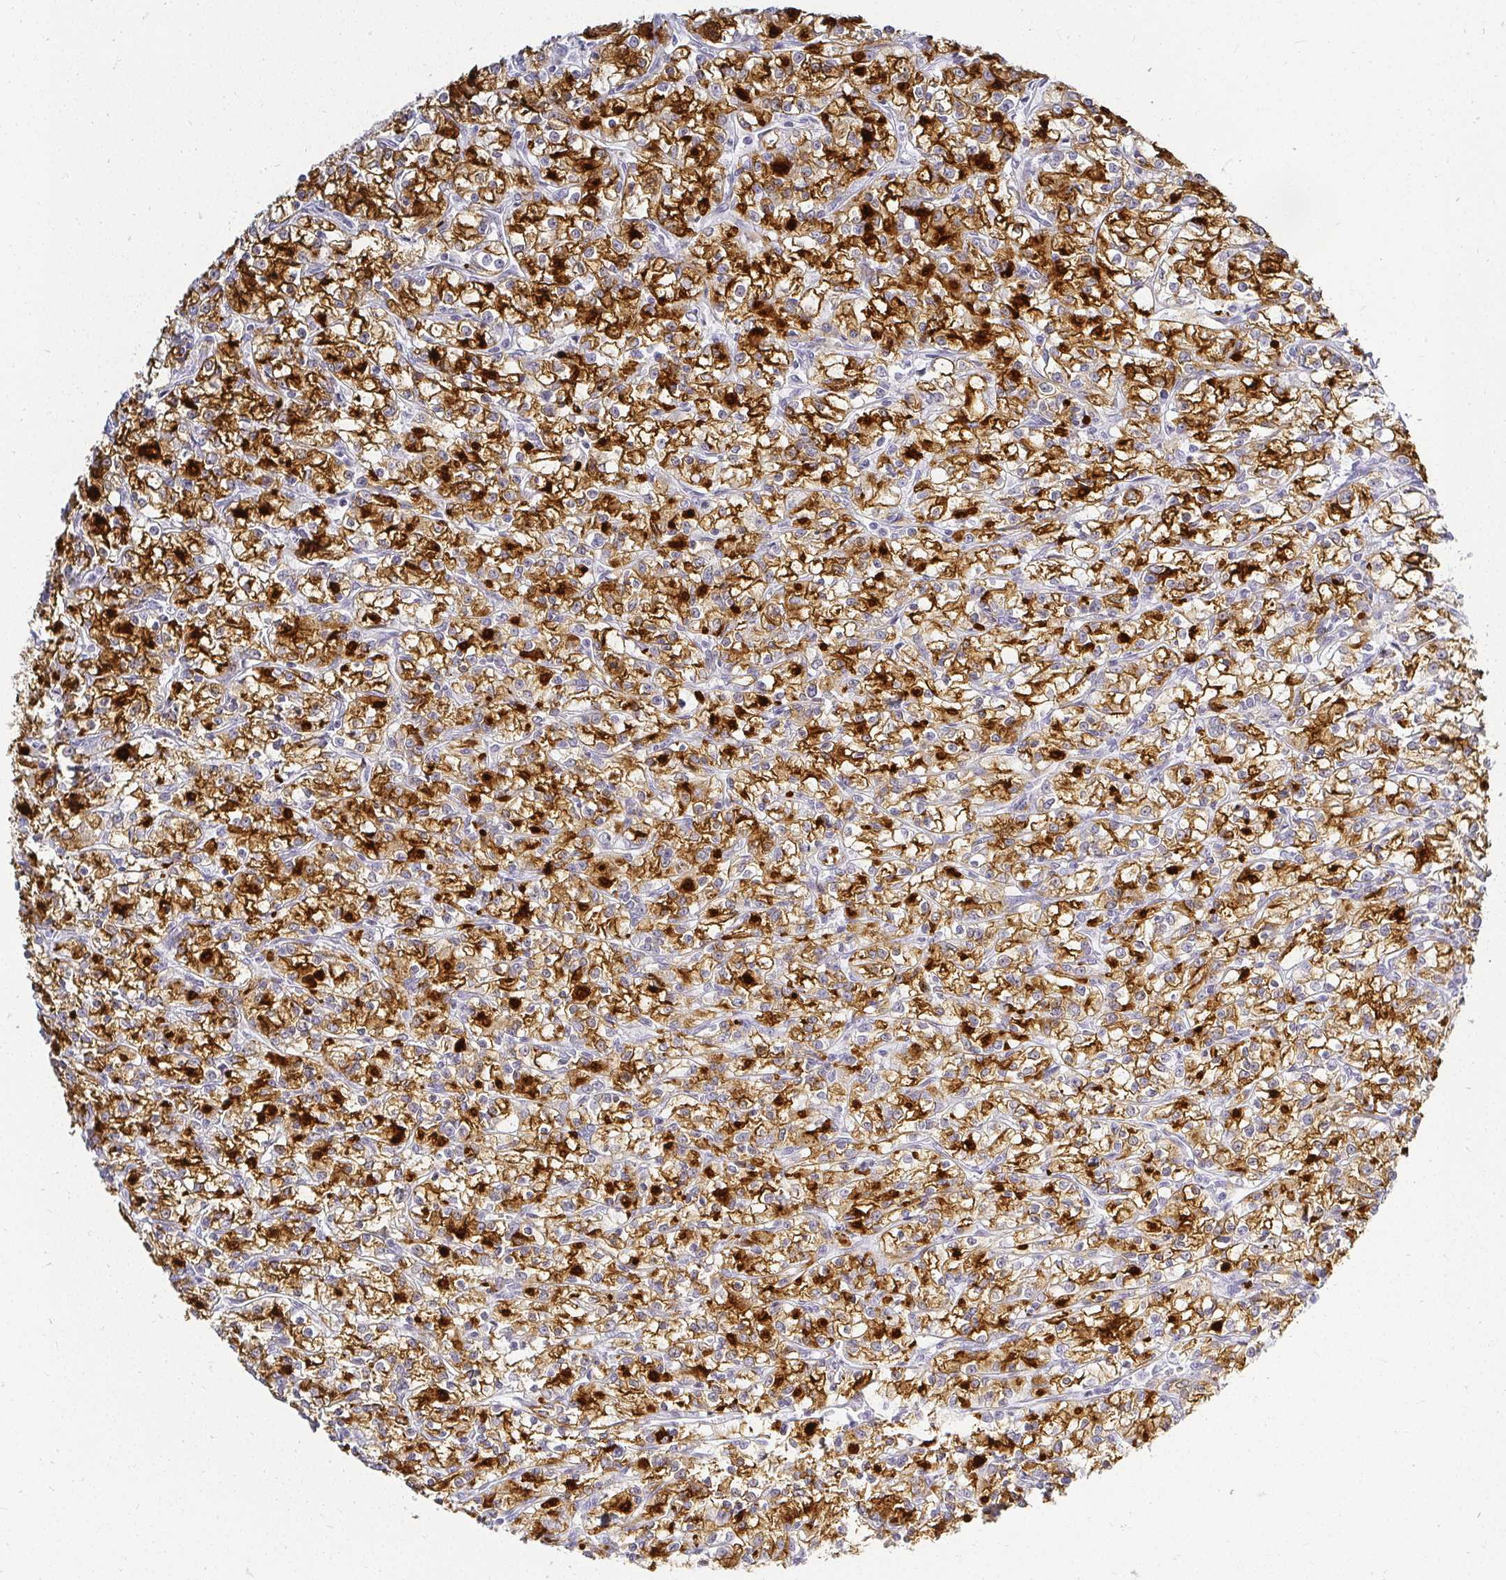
{"staining": {"intensity": "strong", "quantity": ">75%", "location": "cytoplasmic/membranous"}, "tissue": "renal cancer", "cell_type": "Tumor cells", "image_type": "cancer", "snomed": [{"axis": "morphology", "description": "Adenocarcinoma, NOS"}, {"axis": "topography", "description": "Kidney"}], "caption": "Brown immunohistochemical staining in human renal adenocarcinoma exhibits strong cytoplasmic/membranous expression in about >75% of tumor cells.", "gene": "ACAN", "patient": {"sex": "female", "age": 59}}